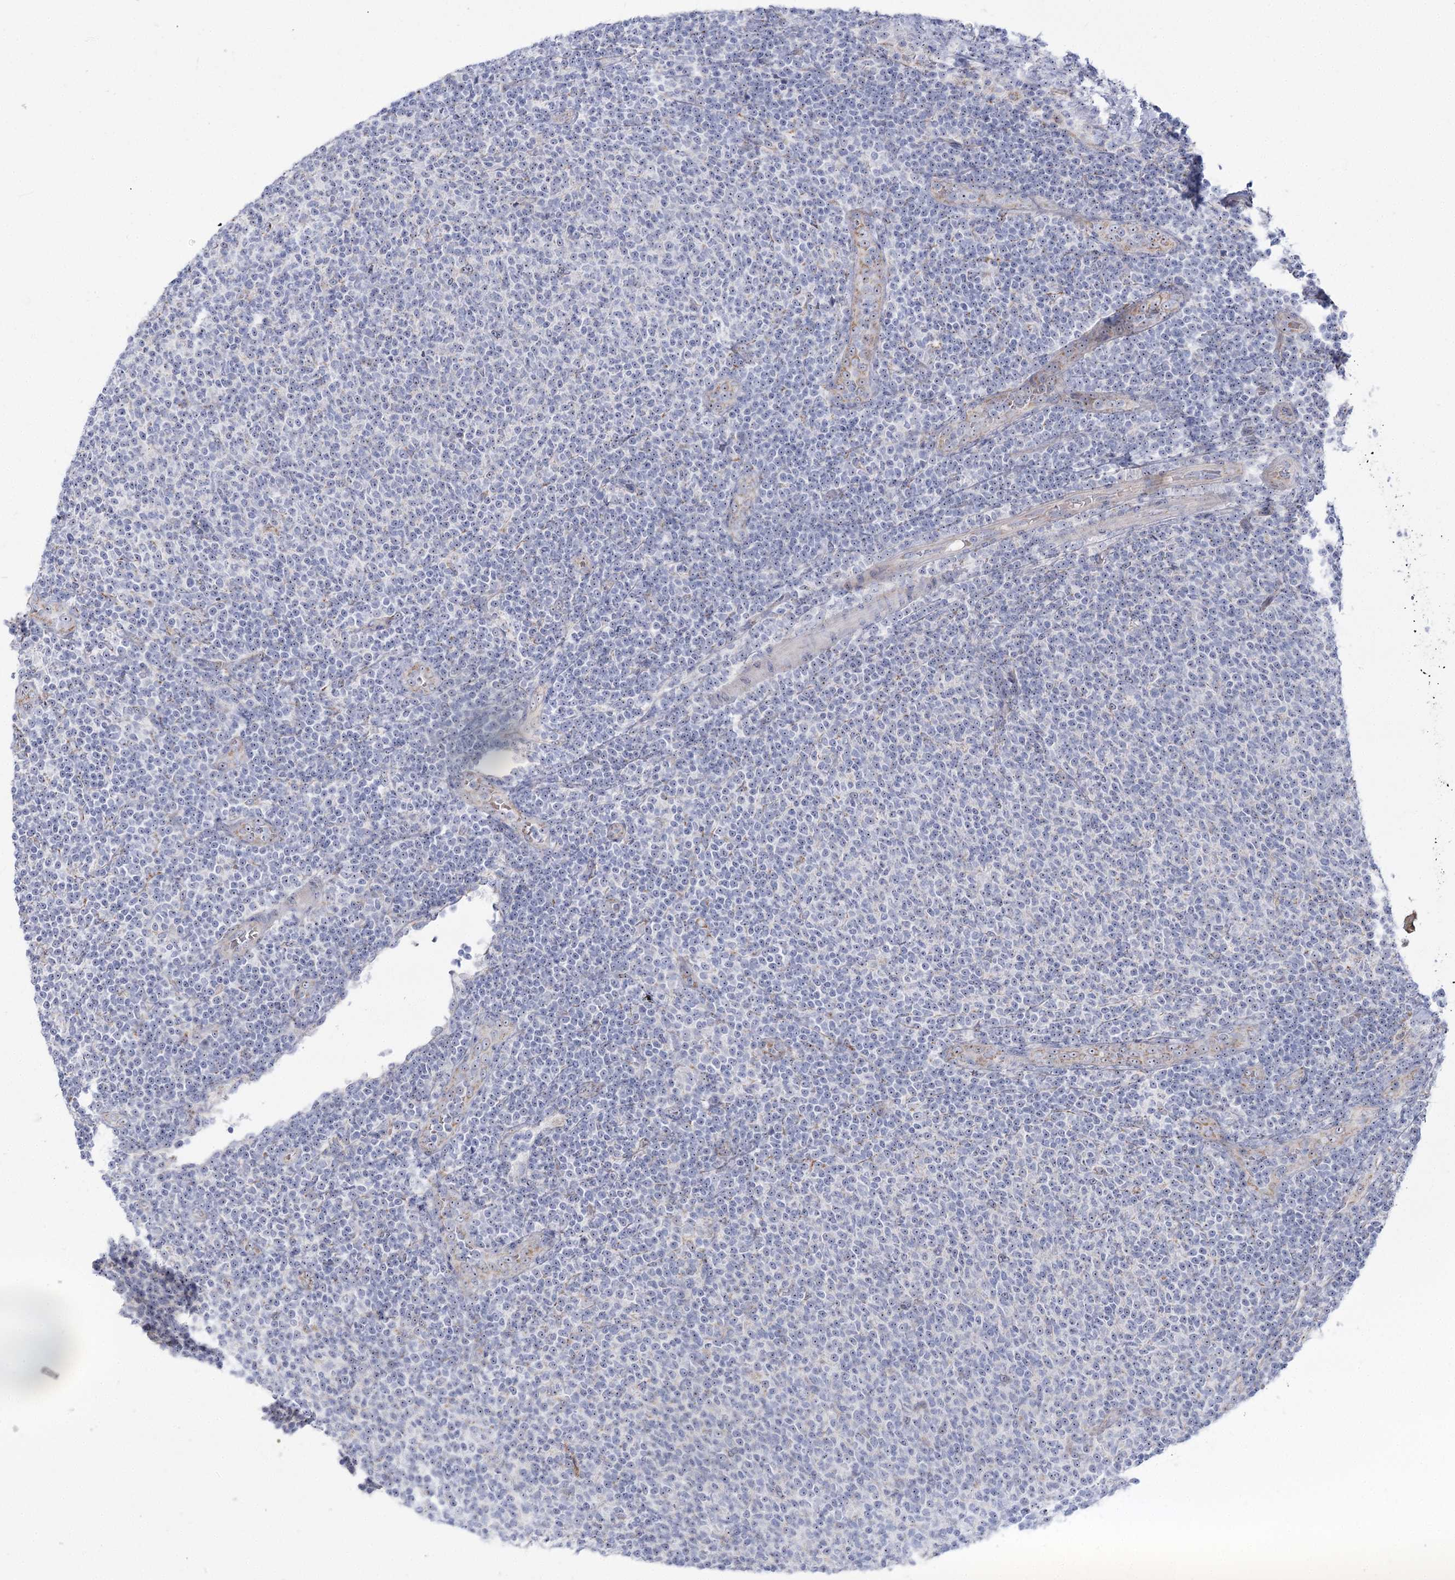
{"staining": {"intensity": "negative", "quantity": "none", "location": "none"}, "tissue": "lymphoma", "cell_type": "Tumor cells", "image_type": "cancer", "snomed": [{"axis": "morphology", "description": "Malignant lymphoma, non-Hodgkin's type, Low grade"}, {"axis": "topography", "description": "Lymph node"}], "caption": "Photomicrograph shows no protein staining in tumor cells of low-grade malignant lymphoma, non-Hodgkin's type tissue.", "gene": "SUOX", "patient": {"sex": "male", "age": 66}}